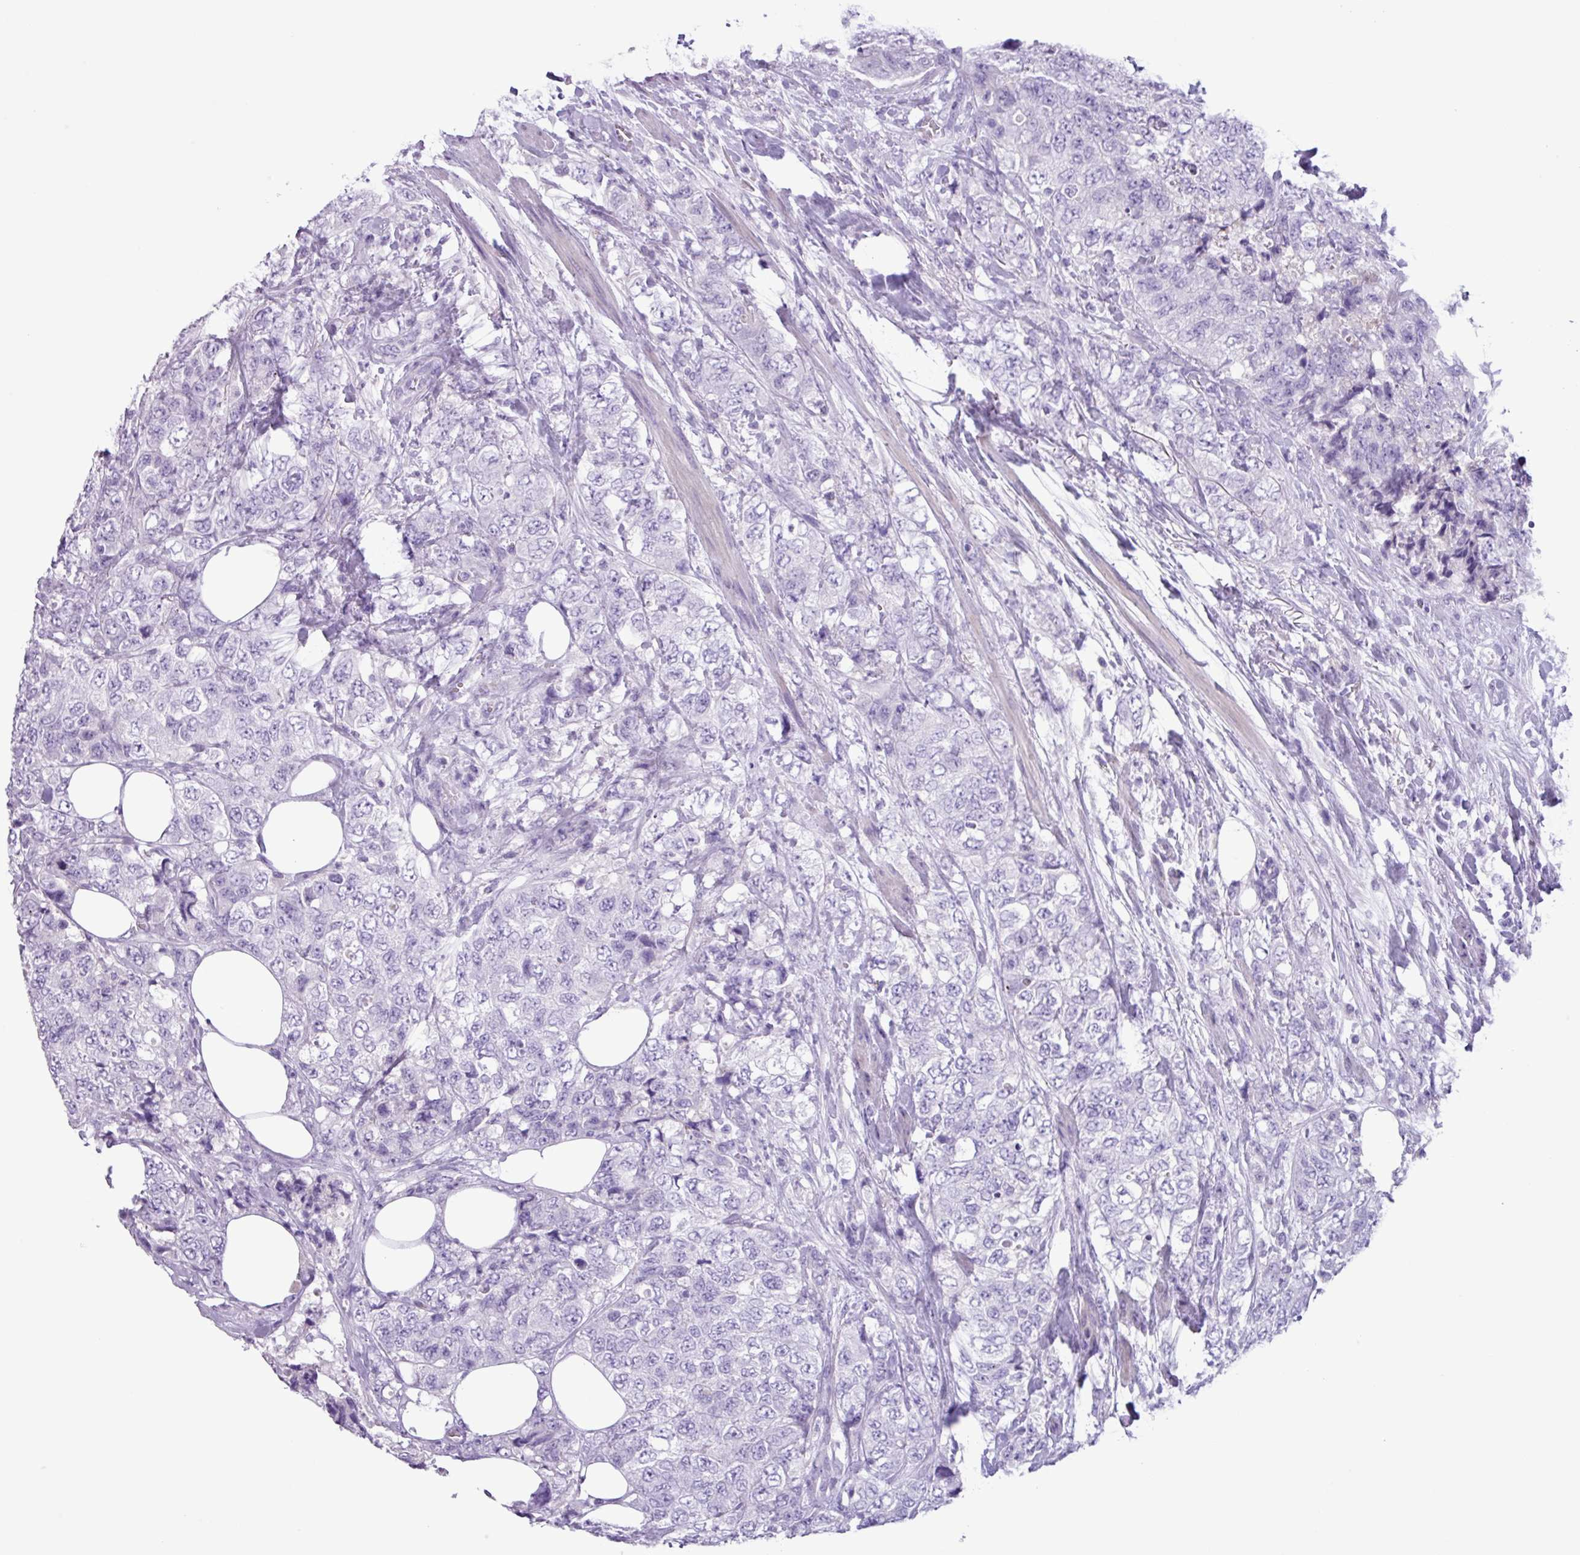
{"staining": {"intensity": "negative", "quantity": "none", "location": "none"}, "tissue": "urothelial cancer", "cell_type": "Tumor cells", "image_type": "cancer", "snomed": [{"axis": "morphology", "description": "Urothelial carcinoma, High grade"}, {"axis": "topography", "description": "Urinary bladder"}], "caption": "IHC of urothelial cancer displays no expression in tumor cells.", "gene": "CYSTM1", "patient": {"sex": "female", "age": 78}}